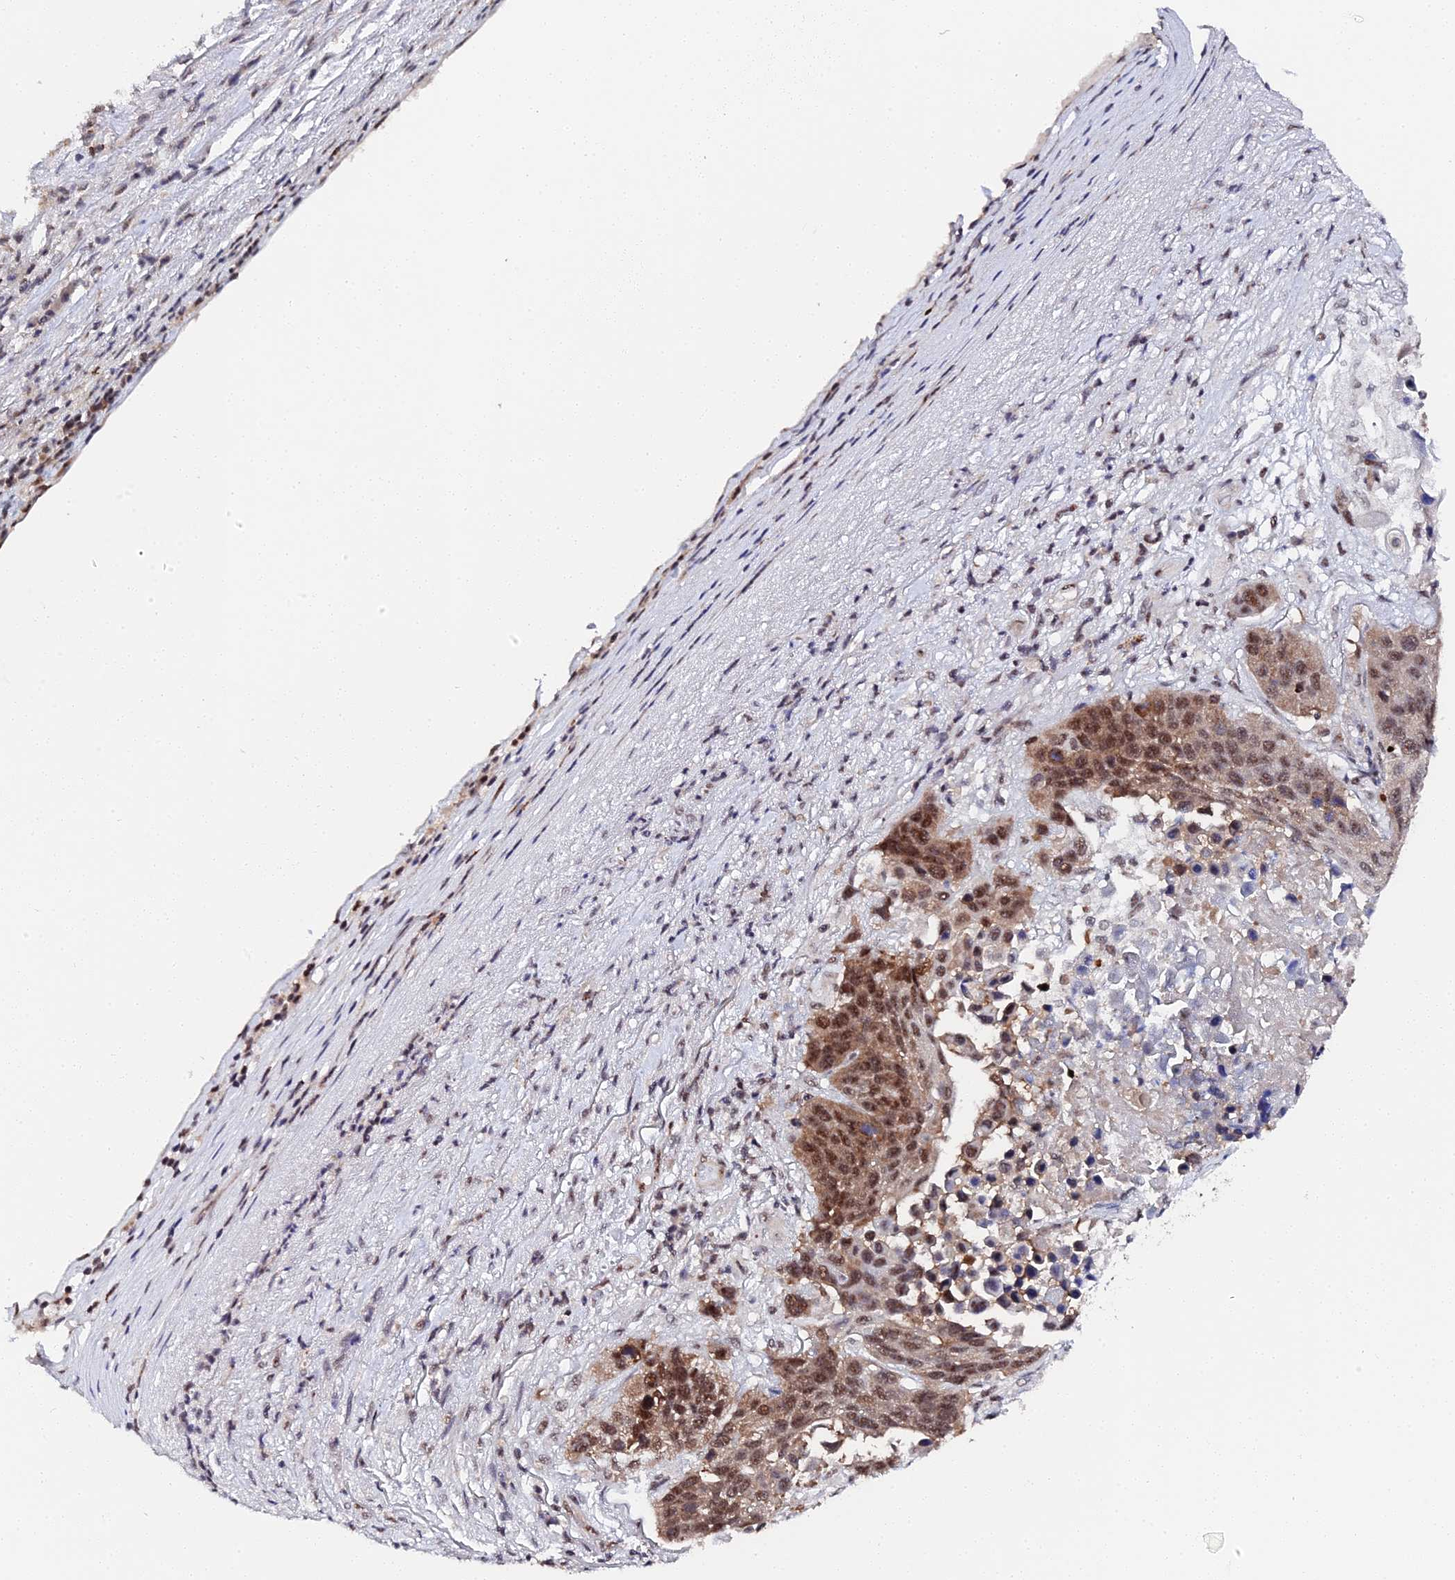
{"staining": {"intensity": "moderate", "quantity": ">75%", "location": "cytoplasmic/membranous,nuclear"}, "tissue": "lung cancer", "cell_type": "Tumor cells", "image_type": "cancer", "snomed": [{"axis": "morphology", "description": "Normal tissue, NOS"}, {"axis": "morphology", "description": "Squamous cell carcinoma, NOS"}, {"axis": "topography", "description": "Lymph node"}, {"axis": "topography", "description": "Lung"}], "caption": "Immunohistochemistry (IHC) photomicrograph of lung squamous cell carcinoma stained for a protein (brown), which shows medium levels of moderate cytoplasmic/membranous and nuclear positivity in approximately >75% of tumor cells.", "gene": "MAGOHB", "patient": {"sex": "male", "age": 66}}